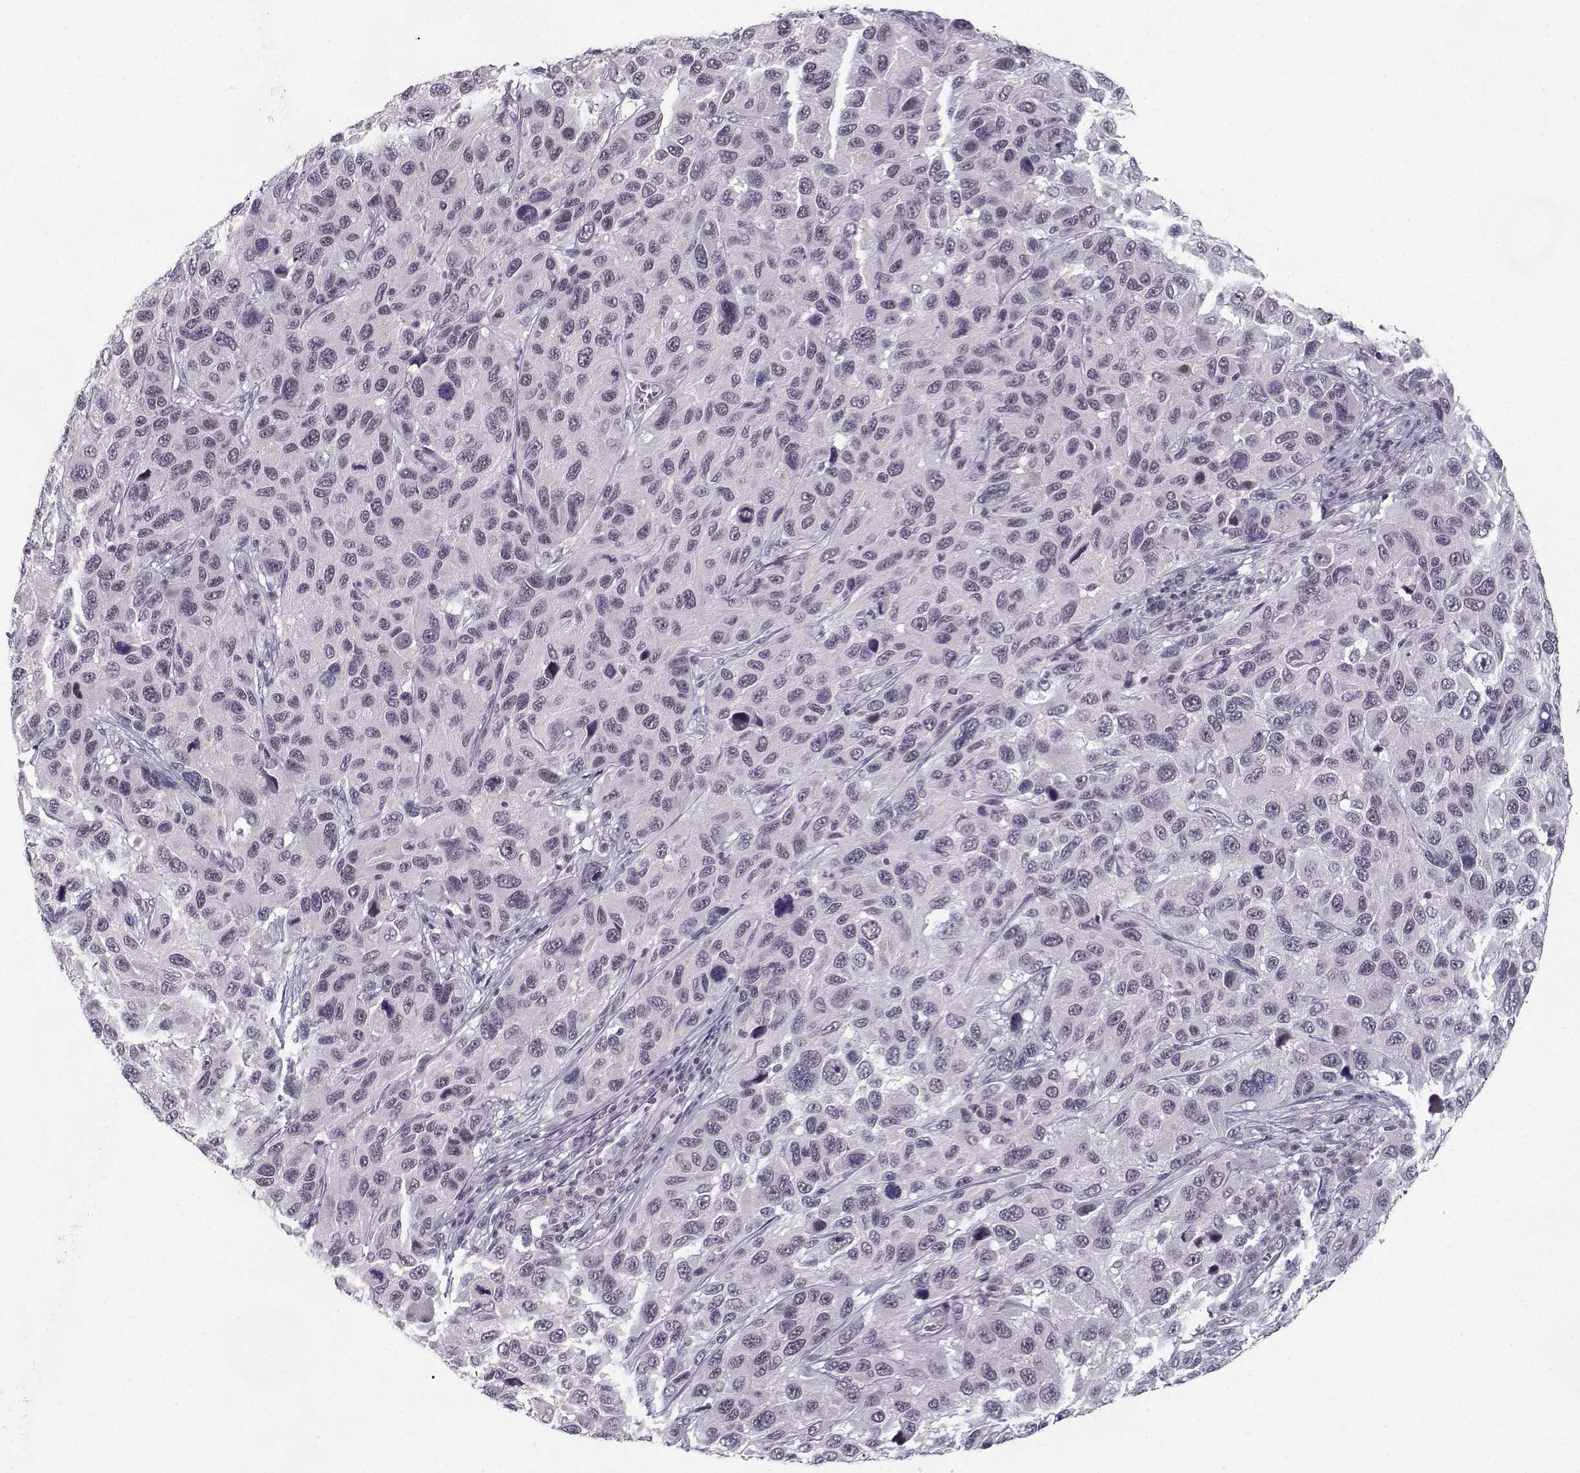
{"staining": {"intensity": "negative", "quantity": "none", "location": "none"}, "tissue": "melanoma", "cell_type": "Tumor cells", "image_type": "cancer", "snomed": [{"axis": "morphology", "description": "Malignant melanoma, NOS"}, {"axis": "topography", "description": "Skin"}], "caption": "Immunohistochemistry (IHC) of melanoma displays no staining in tumor cells.", "gene": "LIN28A", "patient": {"sex": "male", "age": 53}}